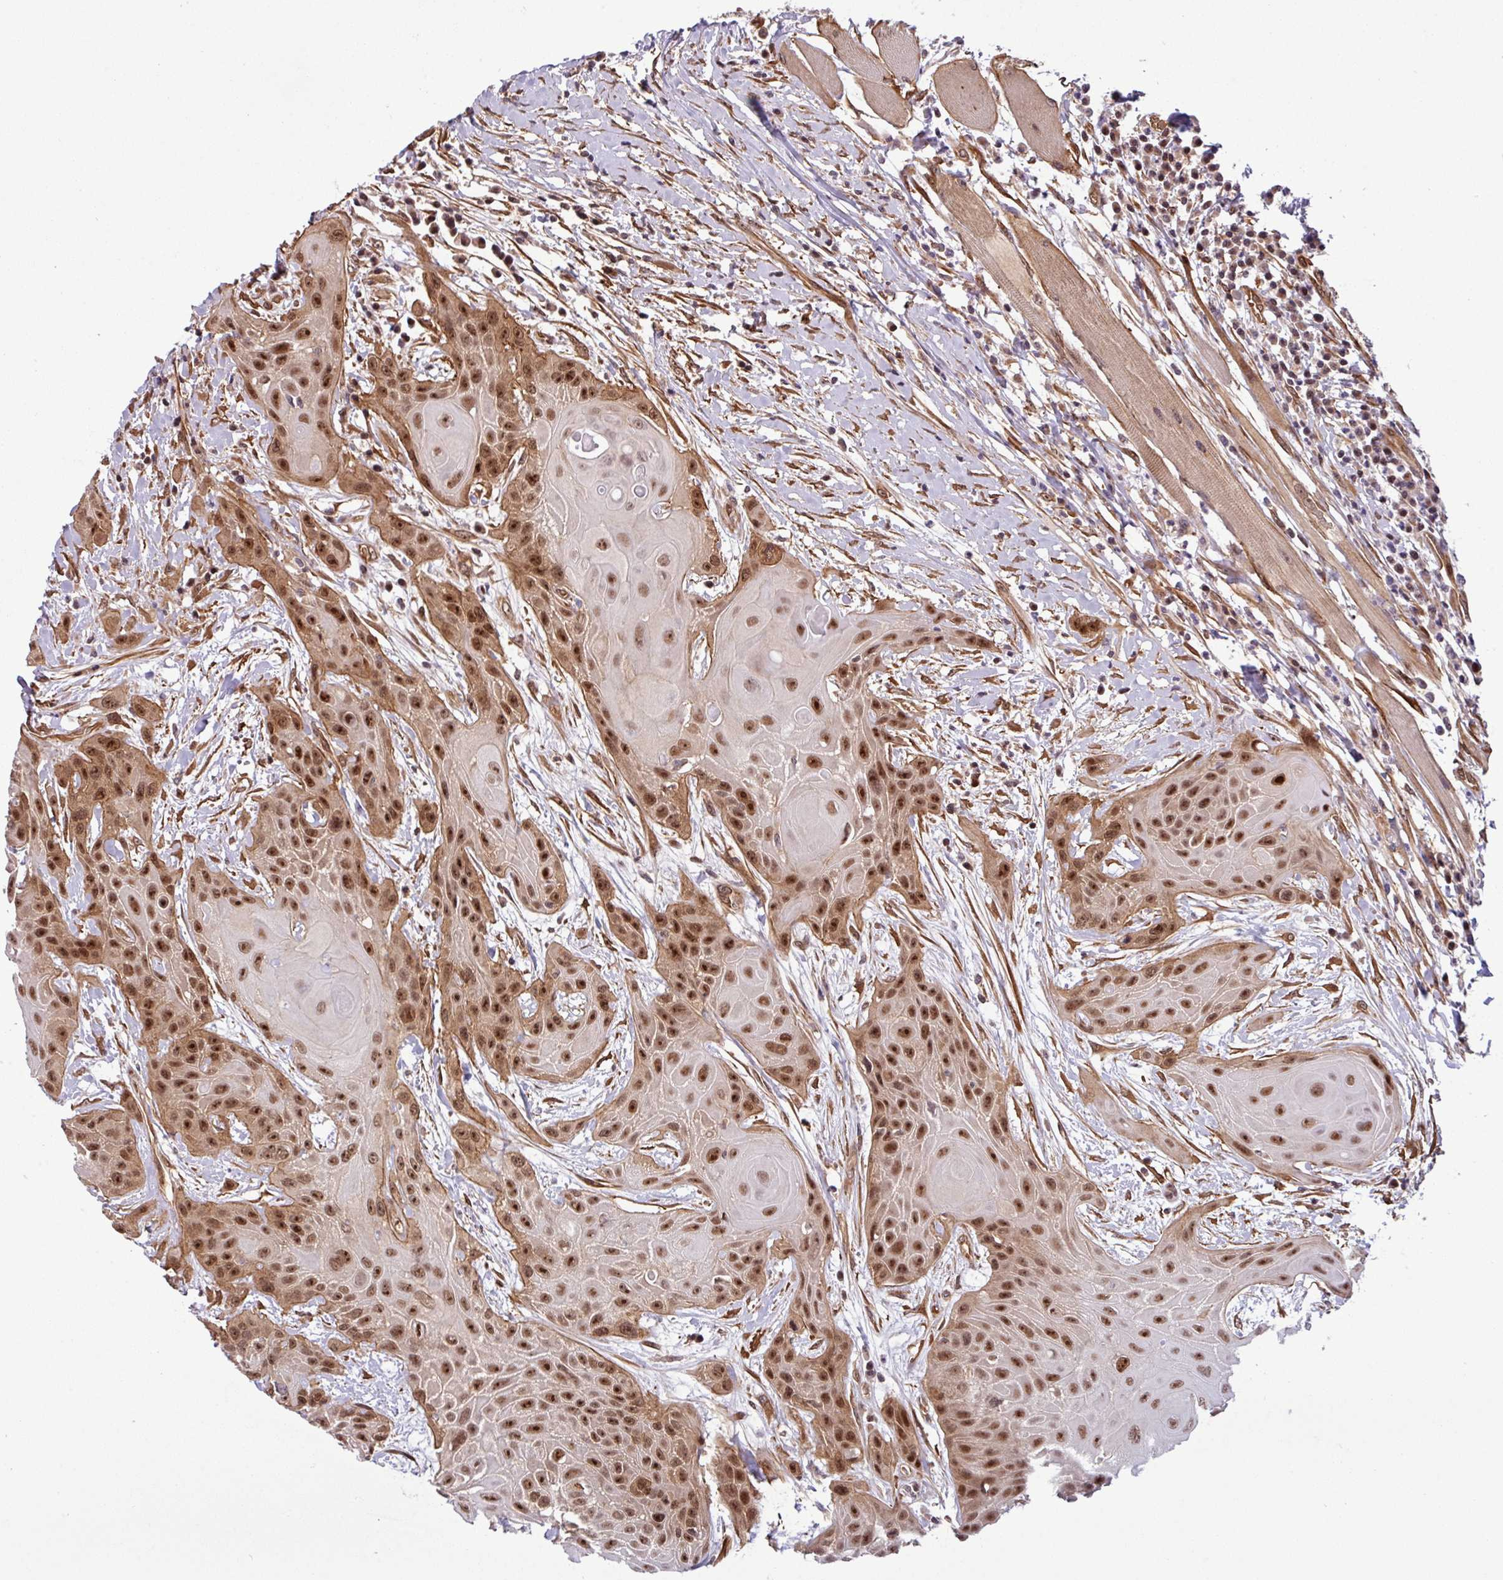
{"staining": {"intensity": "strong", "quantity": ">75%", "location": "nuclear"}, "tissue": "head and neck cancer", "cell_type": "Tumor cells", "image_type": "cancer", "snomed": [{"axis": "morphology", "description": "Squamous cell carcinoma, NOS"}, {"axis": "topography", "description": "Head-Neck"}], "caption": "Approximately >75% of tumor cells in human head and neck cancer (squamous cell carcinoma) reveal strong nuclear protein staining as visualized by brown immunohistochemical staining.", "gene": "C7orf50", "patient": {"sex": "female", "age": 73}}